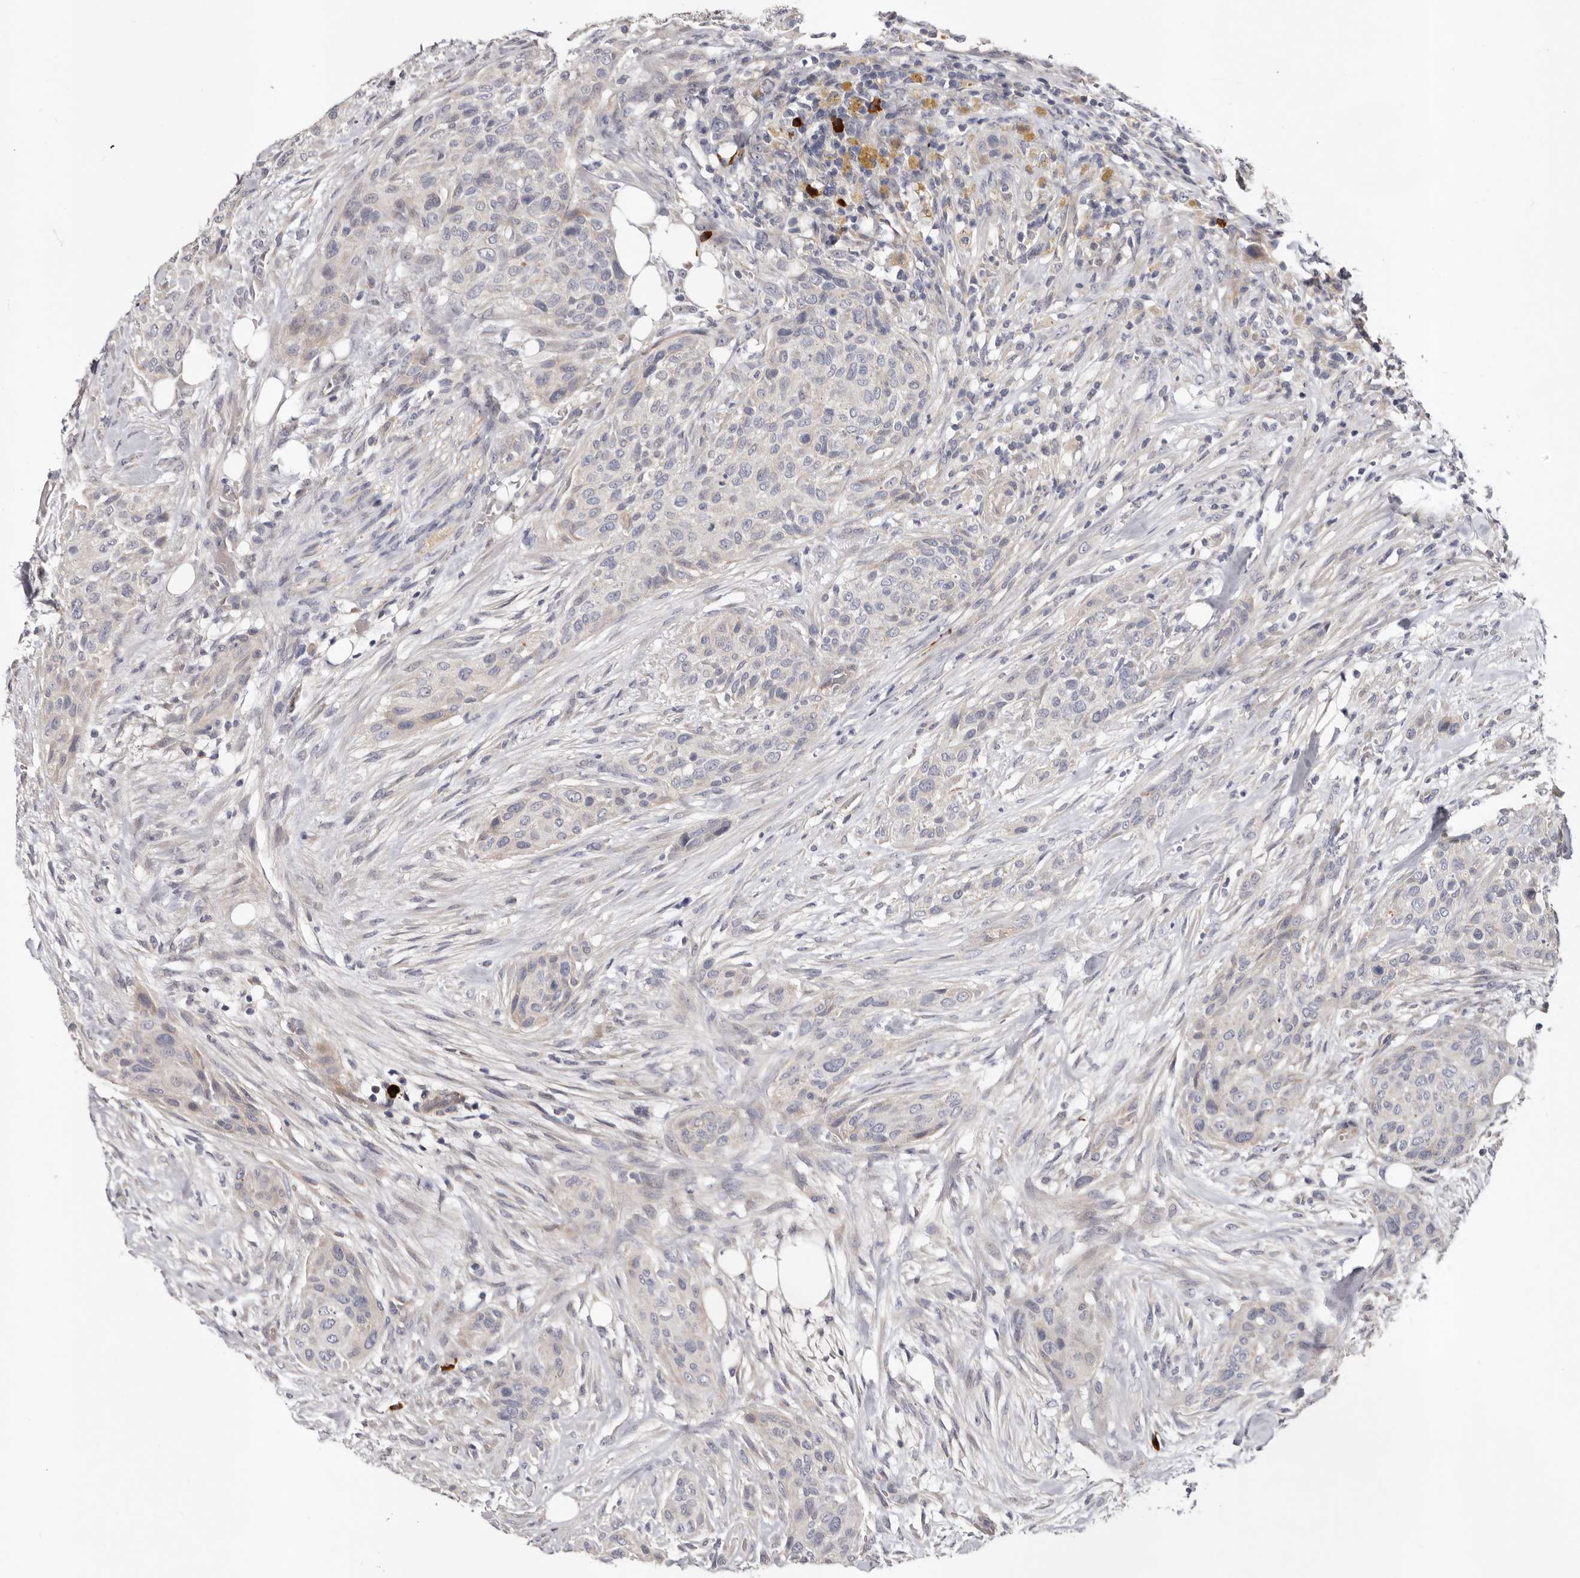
{"staining": {"intensity": "negative", "quantity": "none", "location": "none"}, "tissue": "urothelial cancer", "cell_type": "Tumor cells", "image_type": "cancer", "snomed": [{"axis": "morphology", "description": "Urothelial carcinoma, High grade"}, {"axis": "topography", "description": "Urinary bladder"}], "caption": "Protein analysis of urothelial cancer exhibits no significant expression in tumor cells.", "gene": "SPTA1", "patient": {"sex": "male", "age": 35}}